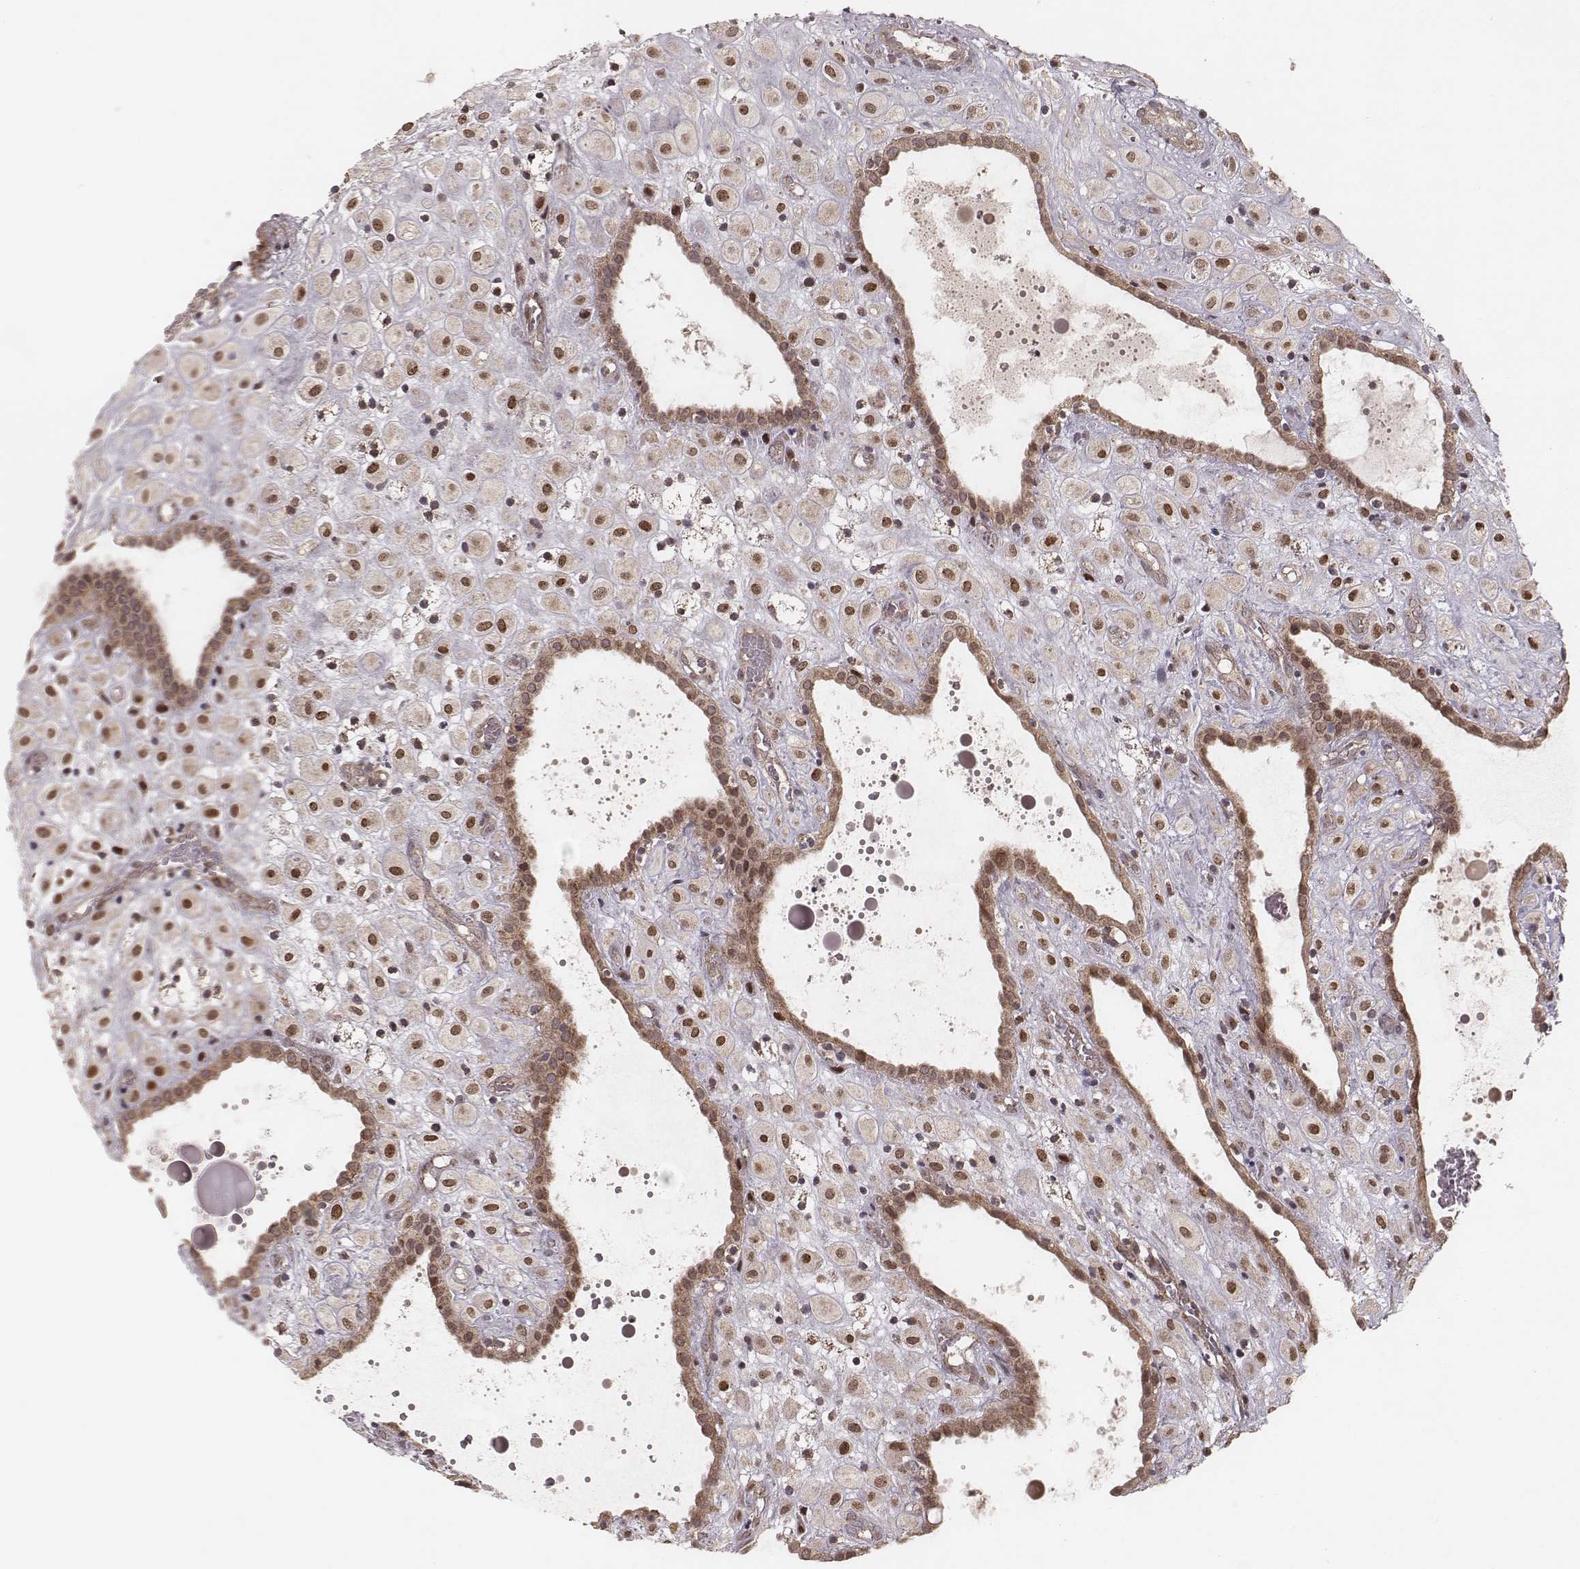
{"staining": {"intensity": "moderate", "quantity": ">75%", "location": "nuclear"}, "tissue": "placenta", "cell_type": "Decidual cells", "image_type": "normal", "snomed": [{"axis": "morphology", "description": "Normal tissue, NOS"}, {"axis": "topography", "description": "Placenta"}], "caption": "Decidual cells reveal medium levels of moderate nuclear positivity in approximately >75% of cells in benign human placenta. The staining was performed using DAB (3,3'-diaminobenzidine), with brown indicating positive protein expression. Nuclei are stained blue with hematoxylin.", "gene": "NDUFA7", "patient": {"sex": "female", "age": 24}}